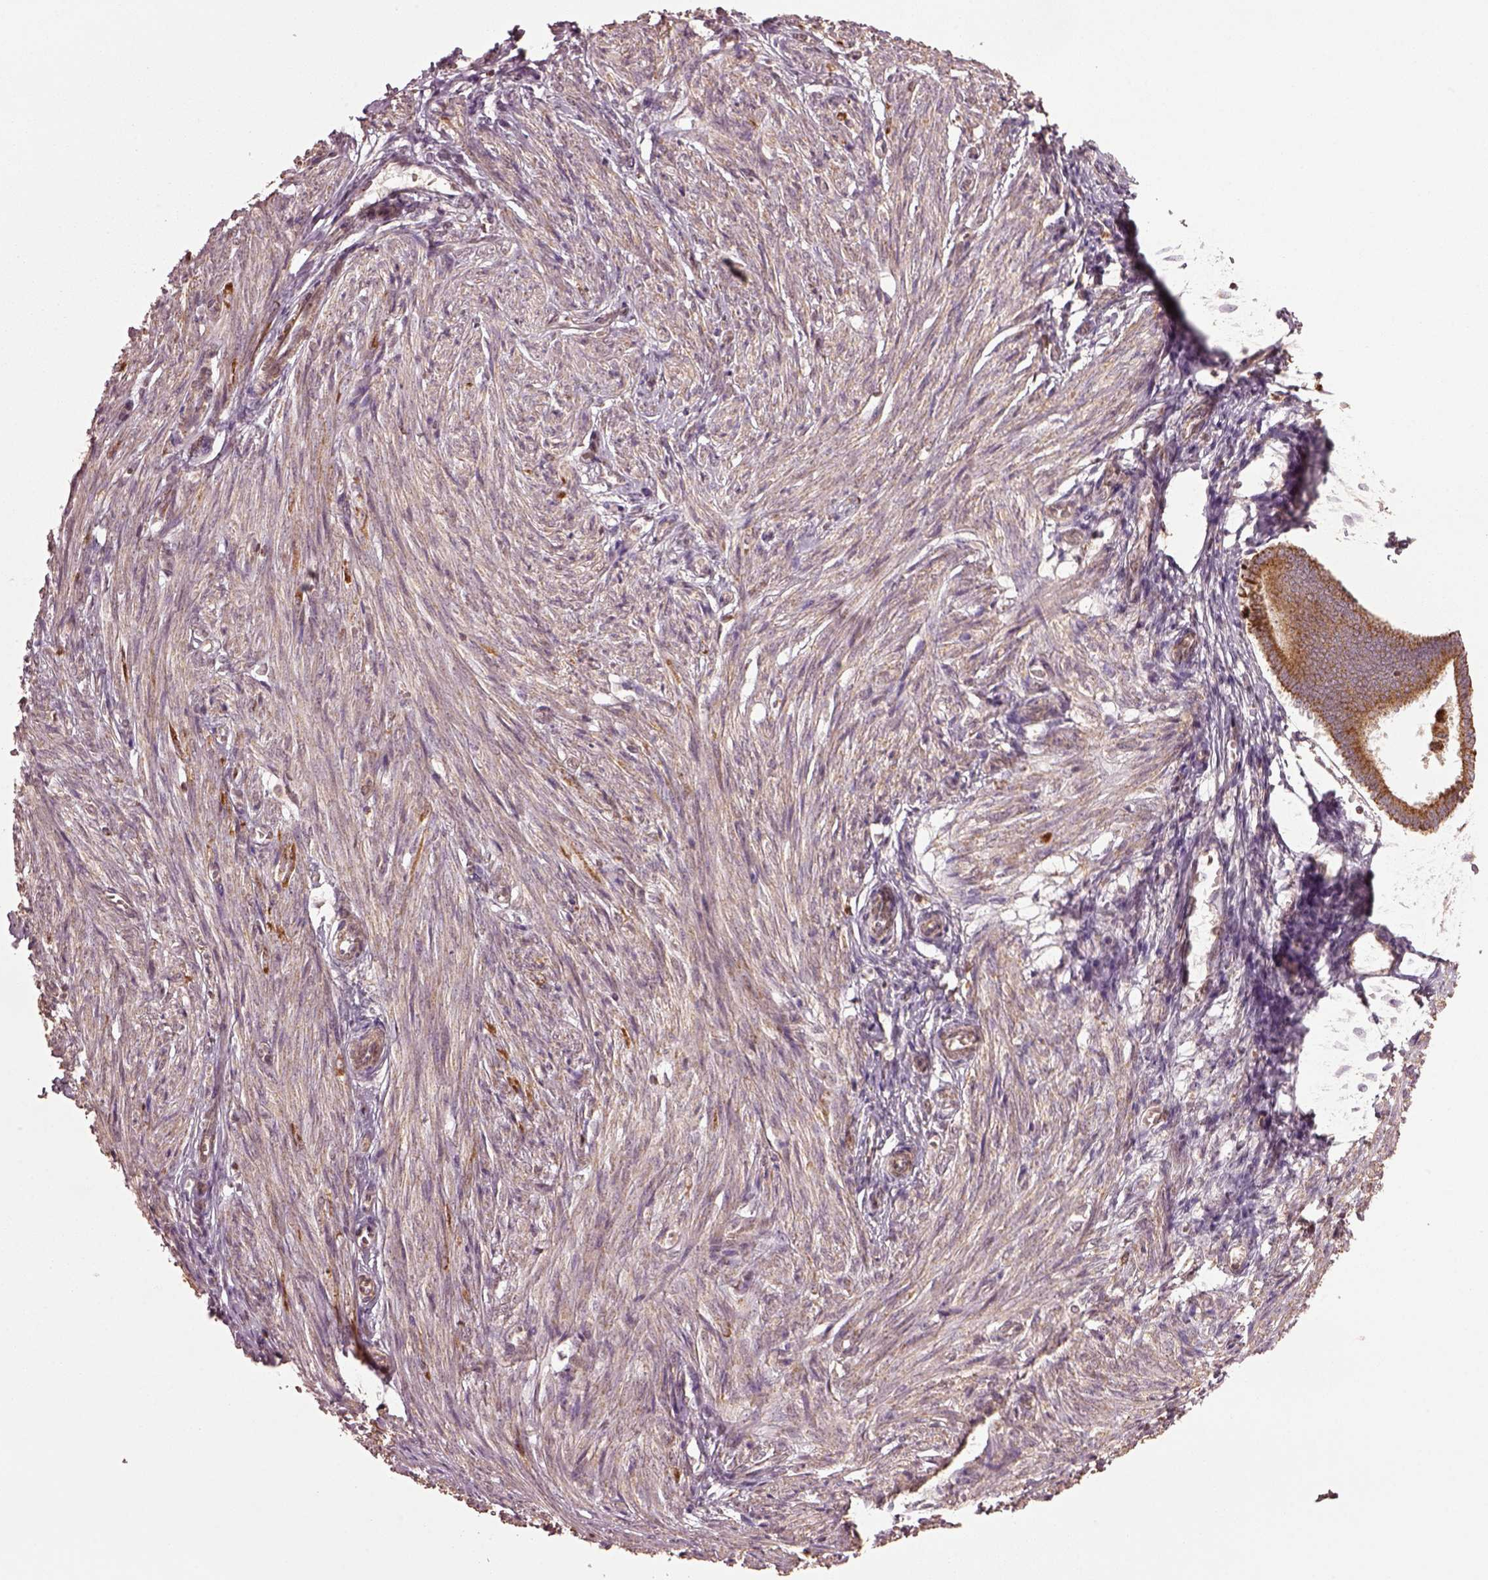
{"staining": {"intensity": "moderate", "quantity": "25%-75%", "location": "cytoplasmic/membranous"}, "tissue": "endometrium", "cell_type": "Cells in endometrial stroma", "image_type": "normal", "snomed": [{"axis": "morphology", "description": "Normal tissue, NOS"}, {"axis": "topography", "description": "Endometrium"}], "caption": "Immunohistochemistry image of normal human endometrium stained for a protein (brown), which displays medium levels of moderate cytoplasmic/membranous expression in about 25%-75% of cells in endometrial stroma.", "gene": "SEL1L3", "patient": {"sex": "female", "age": 50}}